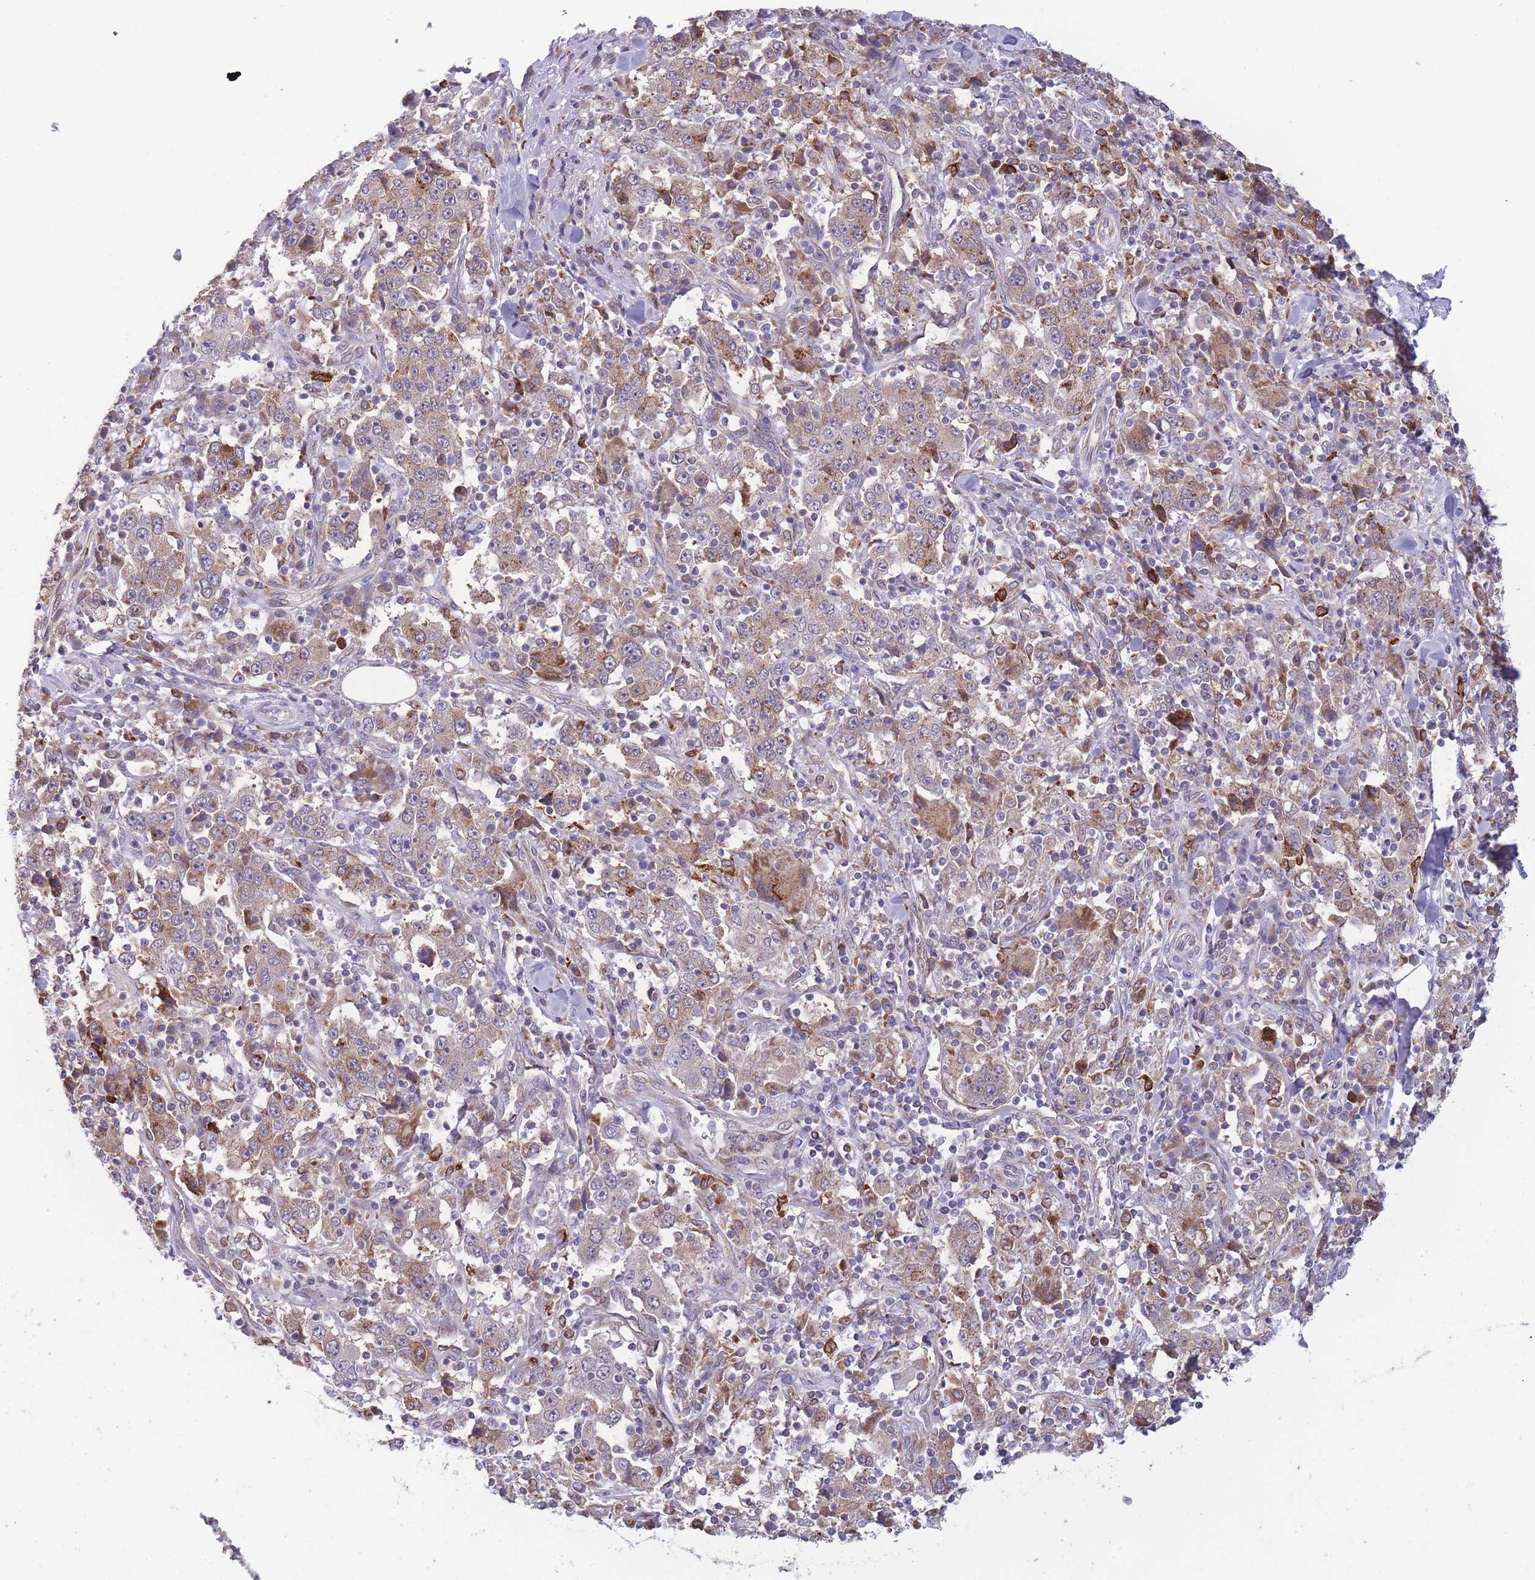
{"staining": {"intensity": "moderate", "quantity": "25%-75%", "location": "cytoplasmic/membranous"}, "tissue": "stomach cancer", "cell_type": "Tumor cells", "image_type": "cancer", "snomed": [{"axis": "morphology", "description": "Normal tissue, NOS"}, {"axis": "morphology", "description": "Adenocarcinoma, NOS"}, {"axis": "topography", "description": "Stomach, upper"}, {"axis": "topography", "description": "Stomach"}], "caption": "The histopathology image demonstrates immunohistochemical staining of adenocarcinoma (stomach). There is moderate cytoplasmic/membranous expression is appreciated in approximately 25%-75% of tumor cells. (DAB = brown stain, brightfield microscopy at high magnification).", "gene": "TMEM121", "patient": {"sex": "male", "age": 59}}